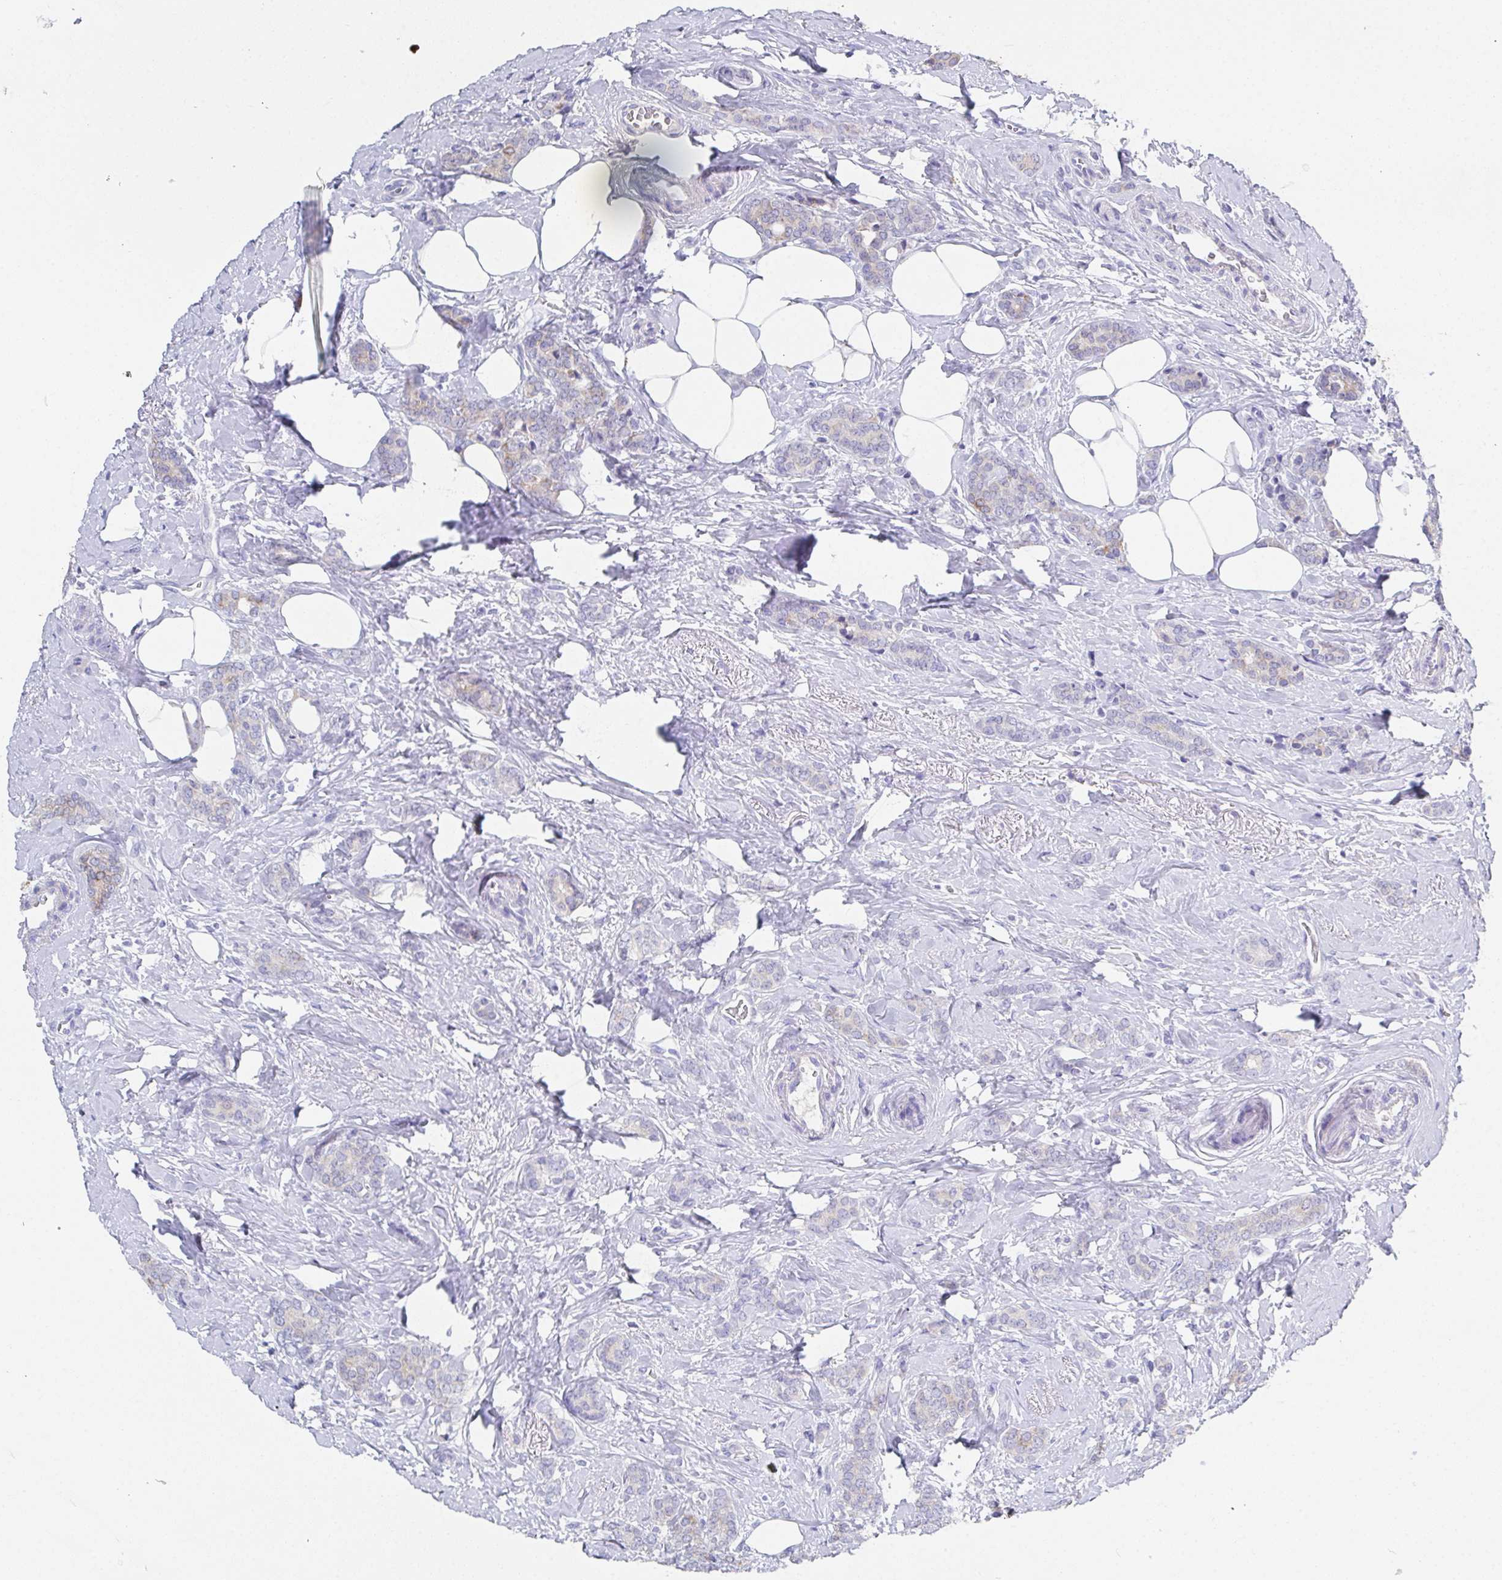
{"staining": {"intensity": "negative", "quantity": "none", "location": "none"}, "tissue": "breast cancer", "cell_type": "Tumor cells", "image_type": "cancer", "snomed": [{"axis": "morphology", "description": "Normal tissue, NOS"}, {"axis": "morphology", "description": "Duct carcinoma"}, {"axis": "topography", "description": "Breast"}], "caption": "Immunohistochemistry (IHC) of breast invasive ductal carcinoma exhibits no staining in tumor cells.", "gene": "SSC4D", "patient": {"sex": "female", "age": 77}}